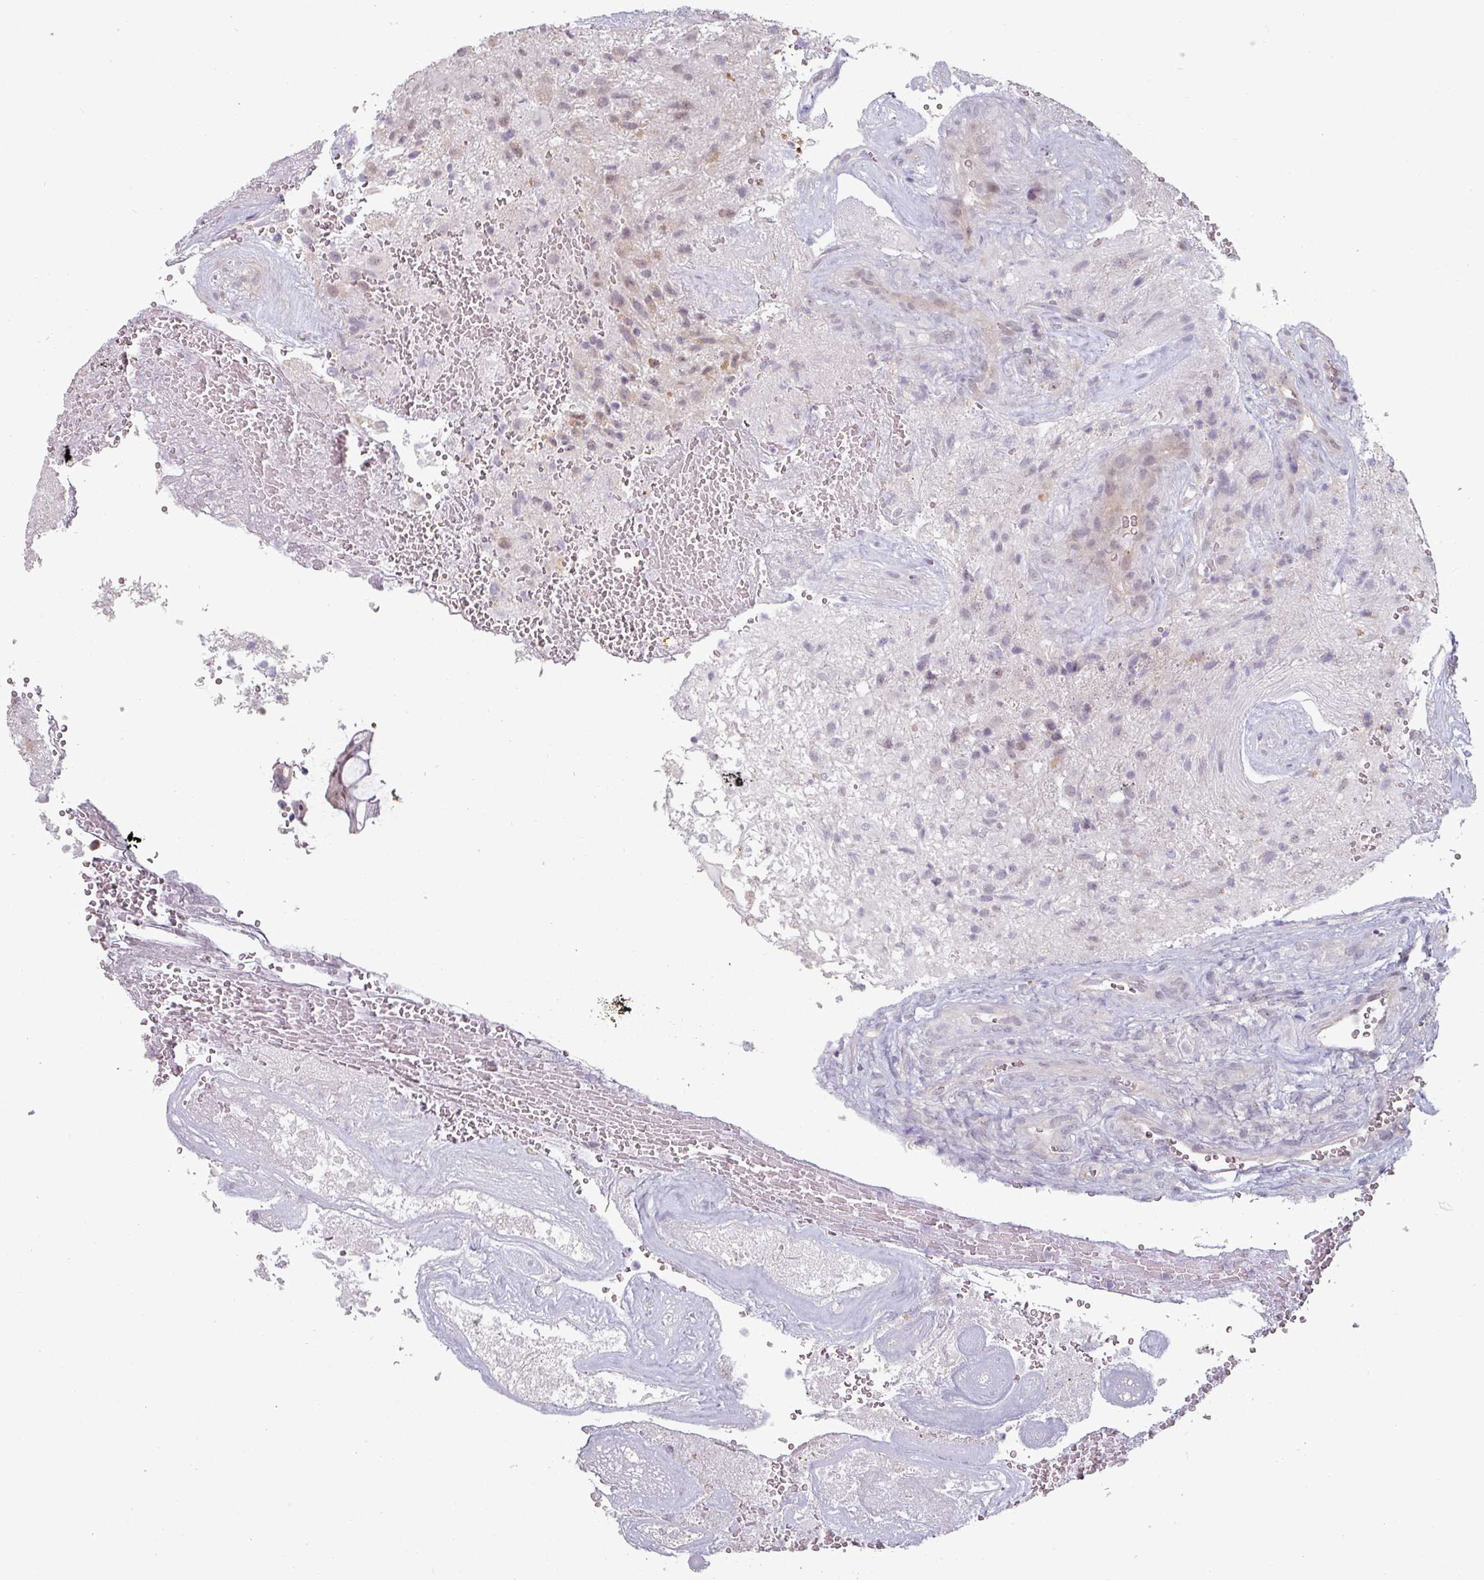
{"staining": {"intensity": "negative", "quantity": "none", "location": "none"}, "tissue": "glioma", "cell_type": "Tumor cells", "image_type": "cancer", "snomed": [{"axis": "morphology", "description": "Glioma, malignant, High grade"}, {"axis": "topography", "description": "Brain"}], "caption": "Photomicrograph shows no protein expression in tumor cells of glioma tissue.", "gene": "ZBTB6", "patient": {"sex": "male", "age": 56}}